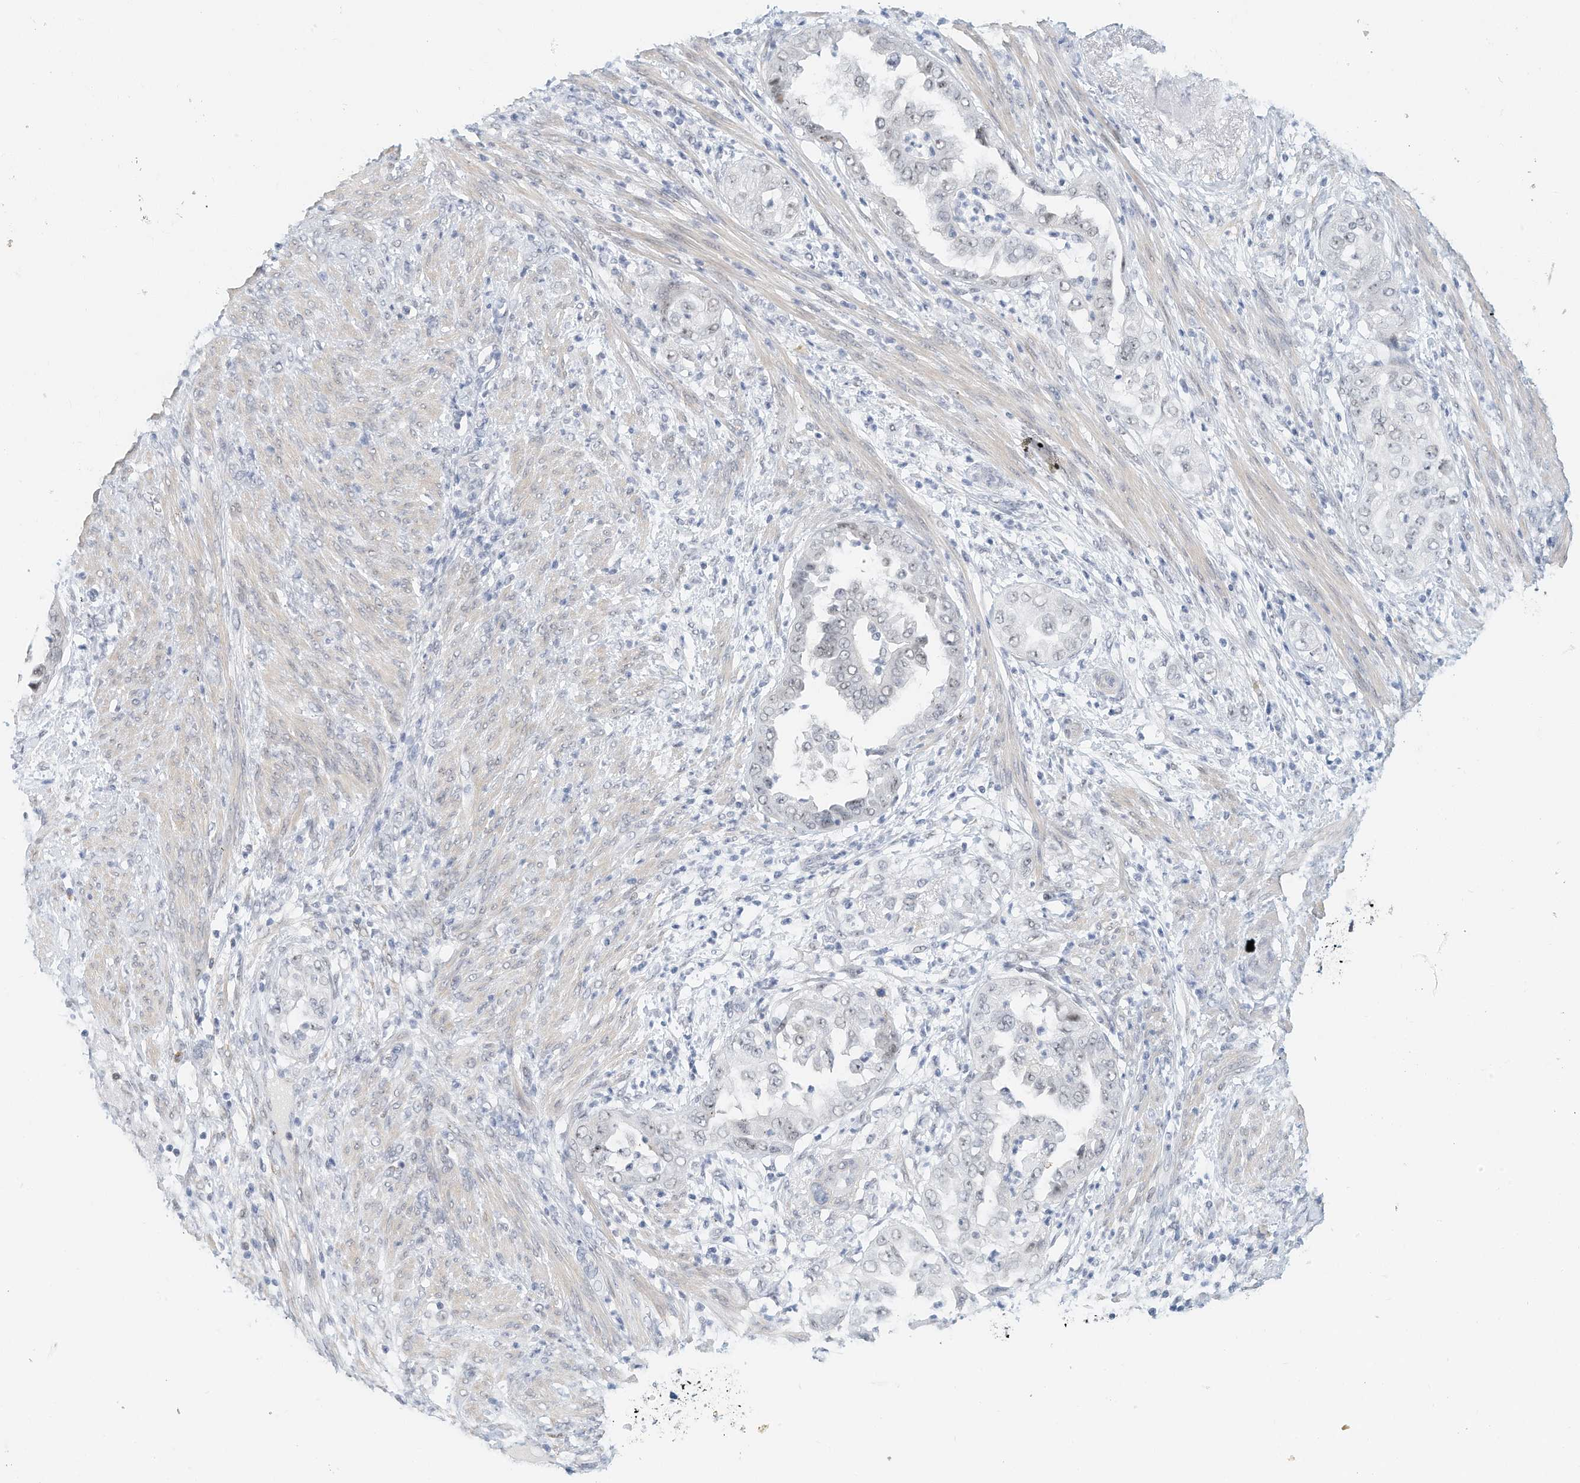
{"staining": {"intensity": "negative", "quantity": "none", "location": "none"}, "tissue": "endometrial cancer", "cell_type": "Tumor cells", "image_type": "cancer", "snomed": [{"axis": "morphology", "description": "Adenocarcinoma, NOS"}, {"axis": "topography", "description": "Endometrium"}], "caption": "Immunohistochemistry histopathology image of neoplastic tissue: endometrial cancer (adenocarcinoma) stained with DAB shows no significant protein positivity in tumor cells. (Stains: DAB (3,3'-diaminobenzidine) IHC with hematoxylin counter stain, Microscopy: brightfield microscopy at high magnification).", "gene": "ARHGAP28", "patient": {"sex": "female", "age": 85}}